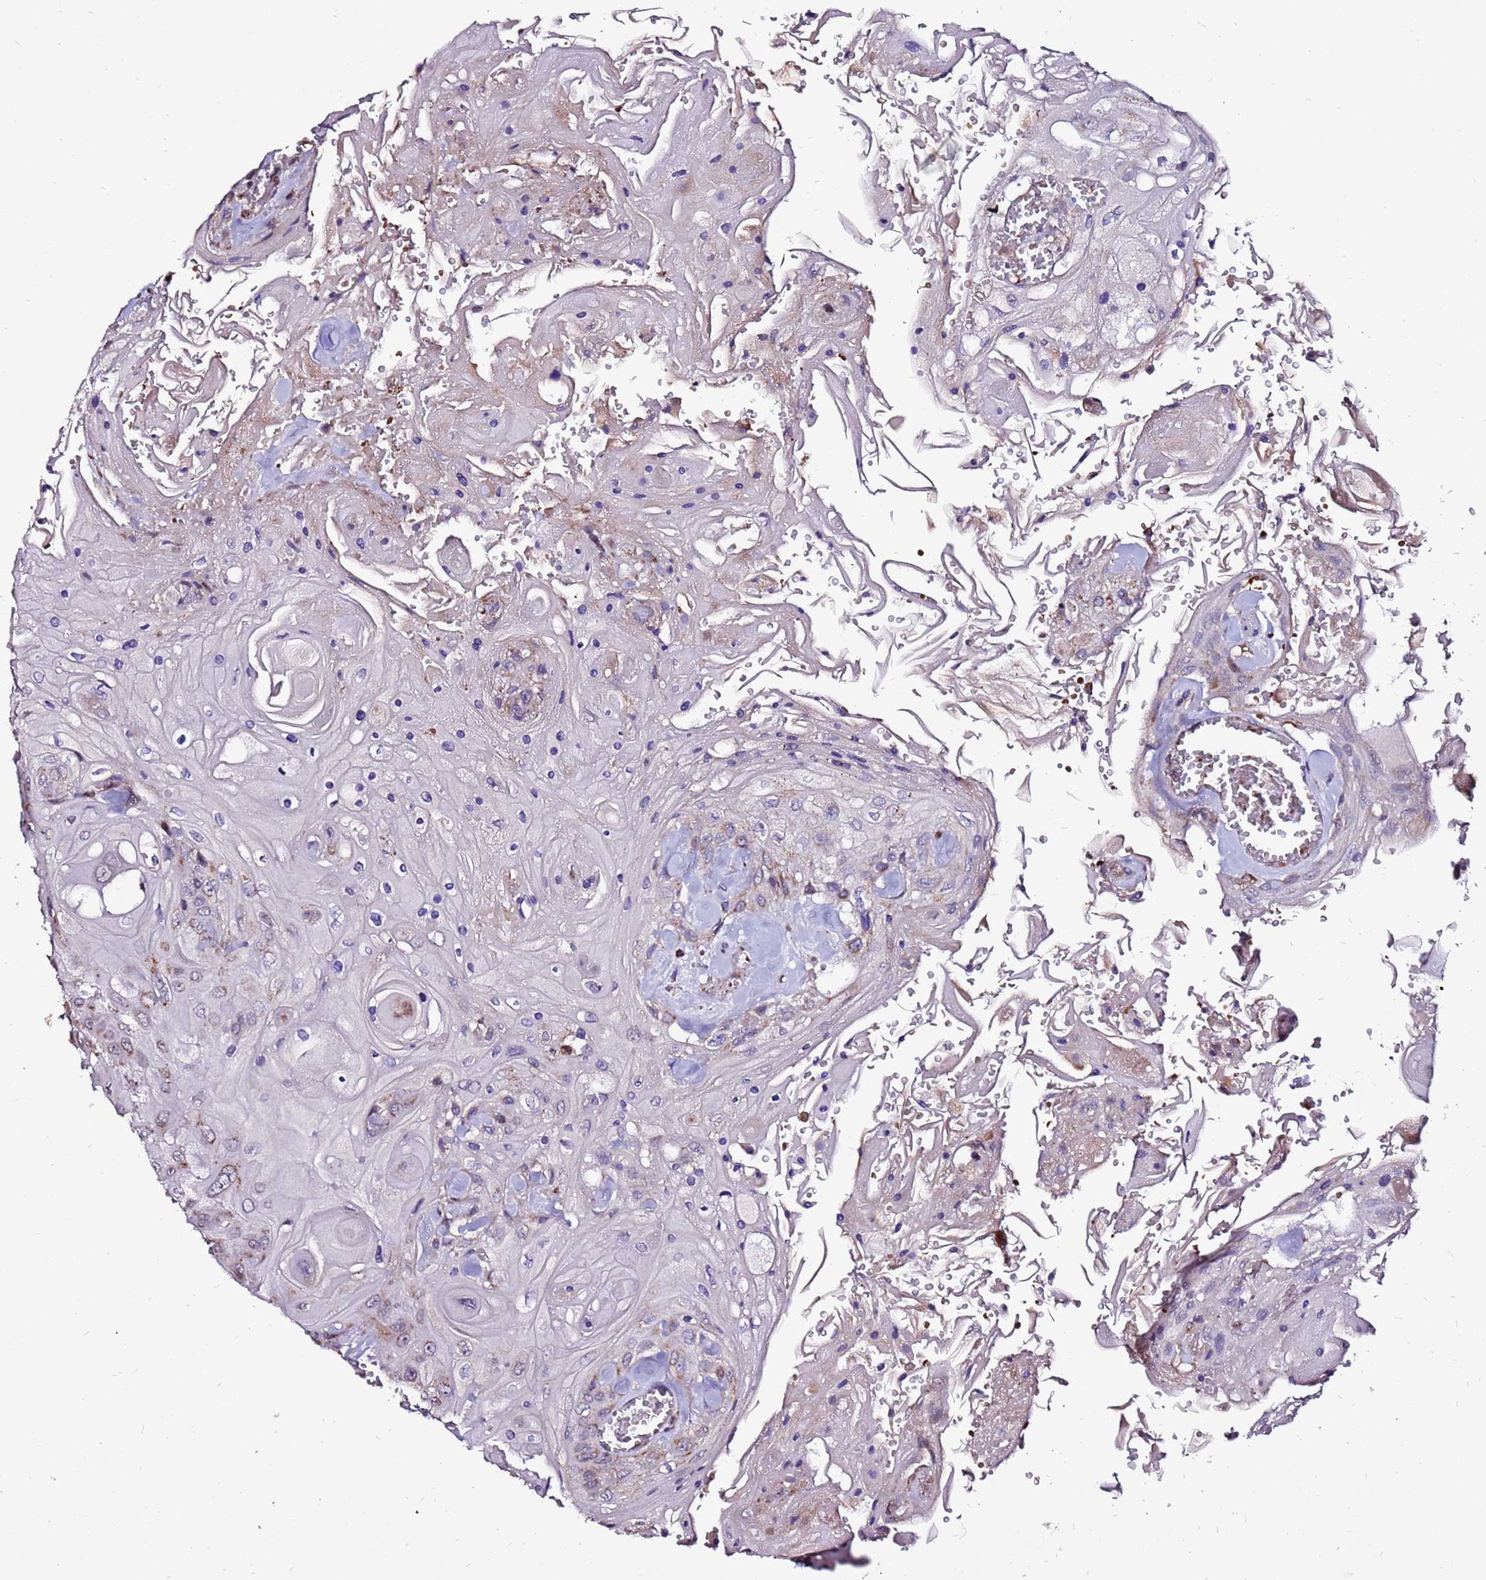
{"staining": {"intensity": "weak", "quantity": "<25%", "location": "cytoplasmic/membranous"}, "tissue": "head and neck cancer", "cell_type": "Tumor cells", "image_type": "cancer", "snomed": [{"axis": "morphology", "description": "Squamous cell carcinoma, NOS"}, {"axis": "topography", "description": "Head-Neck"}], "caption": "Immunohistochemistry (IHC) of human squamous cell carcinoma (head and neck) shows no staining in tumor cells. (Brightfield microscopy of DAB (3,3'-diaminobenzidine) IHC at high magnification).", "gene": "SPSB3", "patient": {"sex": "female", "age": 43}}